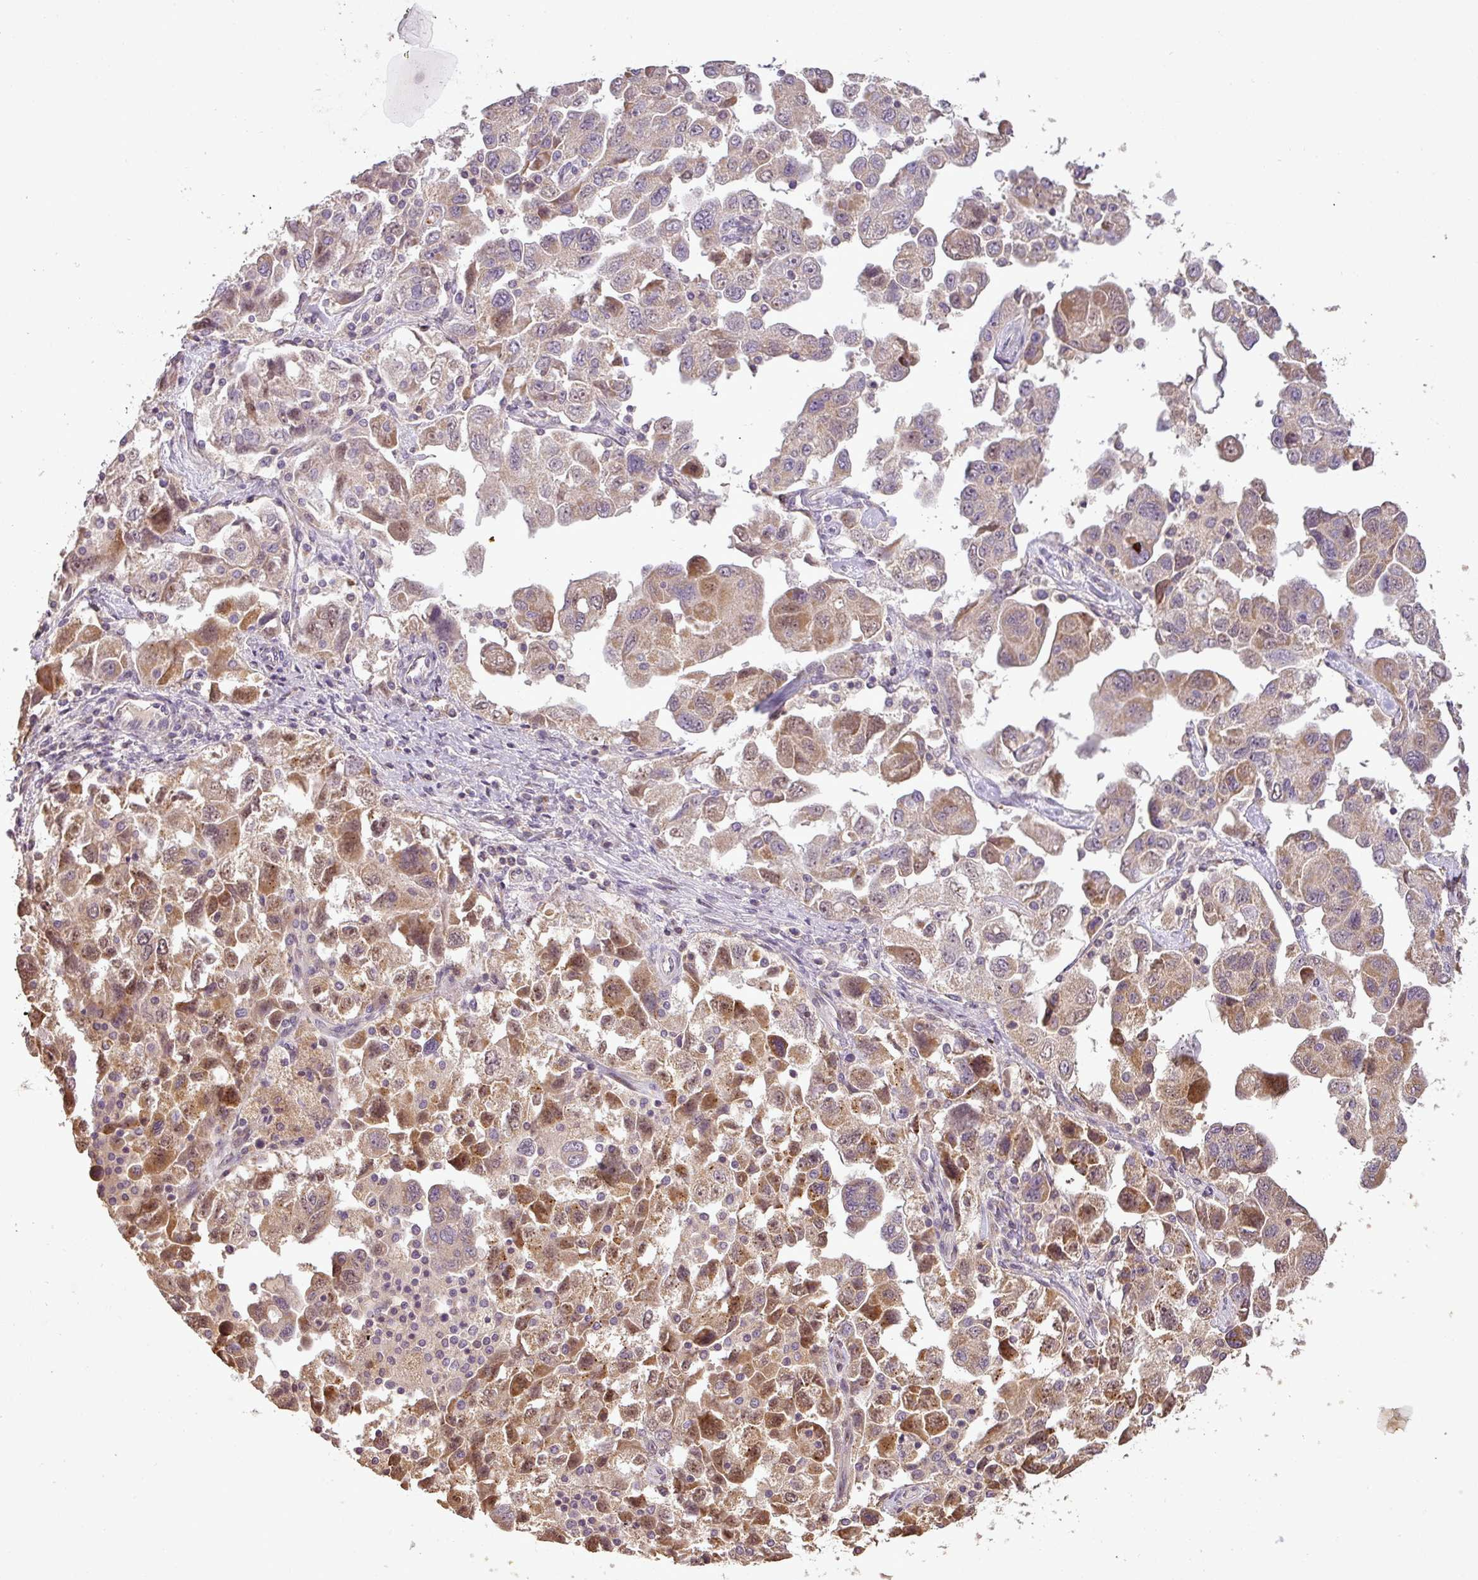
{"staining": {"intensity": "moderate", "quantity": "25%-75%", "location": "cytoplasmic/membranous,nuclear"}, "tissue": "ovarian cancer", "cell_type": "Tumor cells", "image_type": "cancer", "snomed": [{"axis": "morphology", "description": "Carcinoma, NOS"}, {"axis": "morphology", "description": "Cystadenocarcinoma, serous, NOS"}, {"axis": "topography", "description": "Ovary"}], "caption": "Carcinoma (ovarian) was stained to show a protein in brown. There is medium levels of moderate cytoplasmic/membranous and nuclear expression in about 25%-75% of tumor cells.", "gene": "FAIM", "patient": {"sex": "female", "age": 69}}